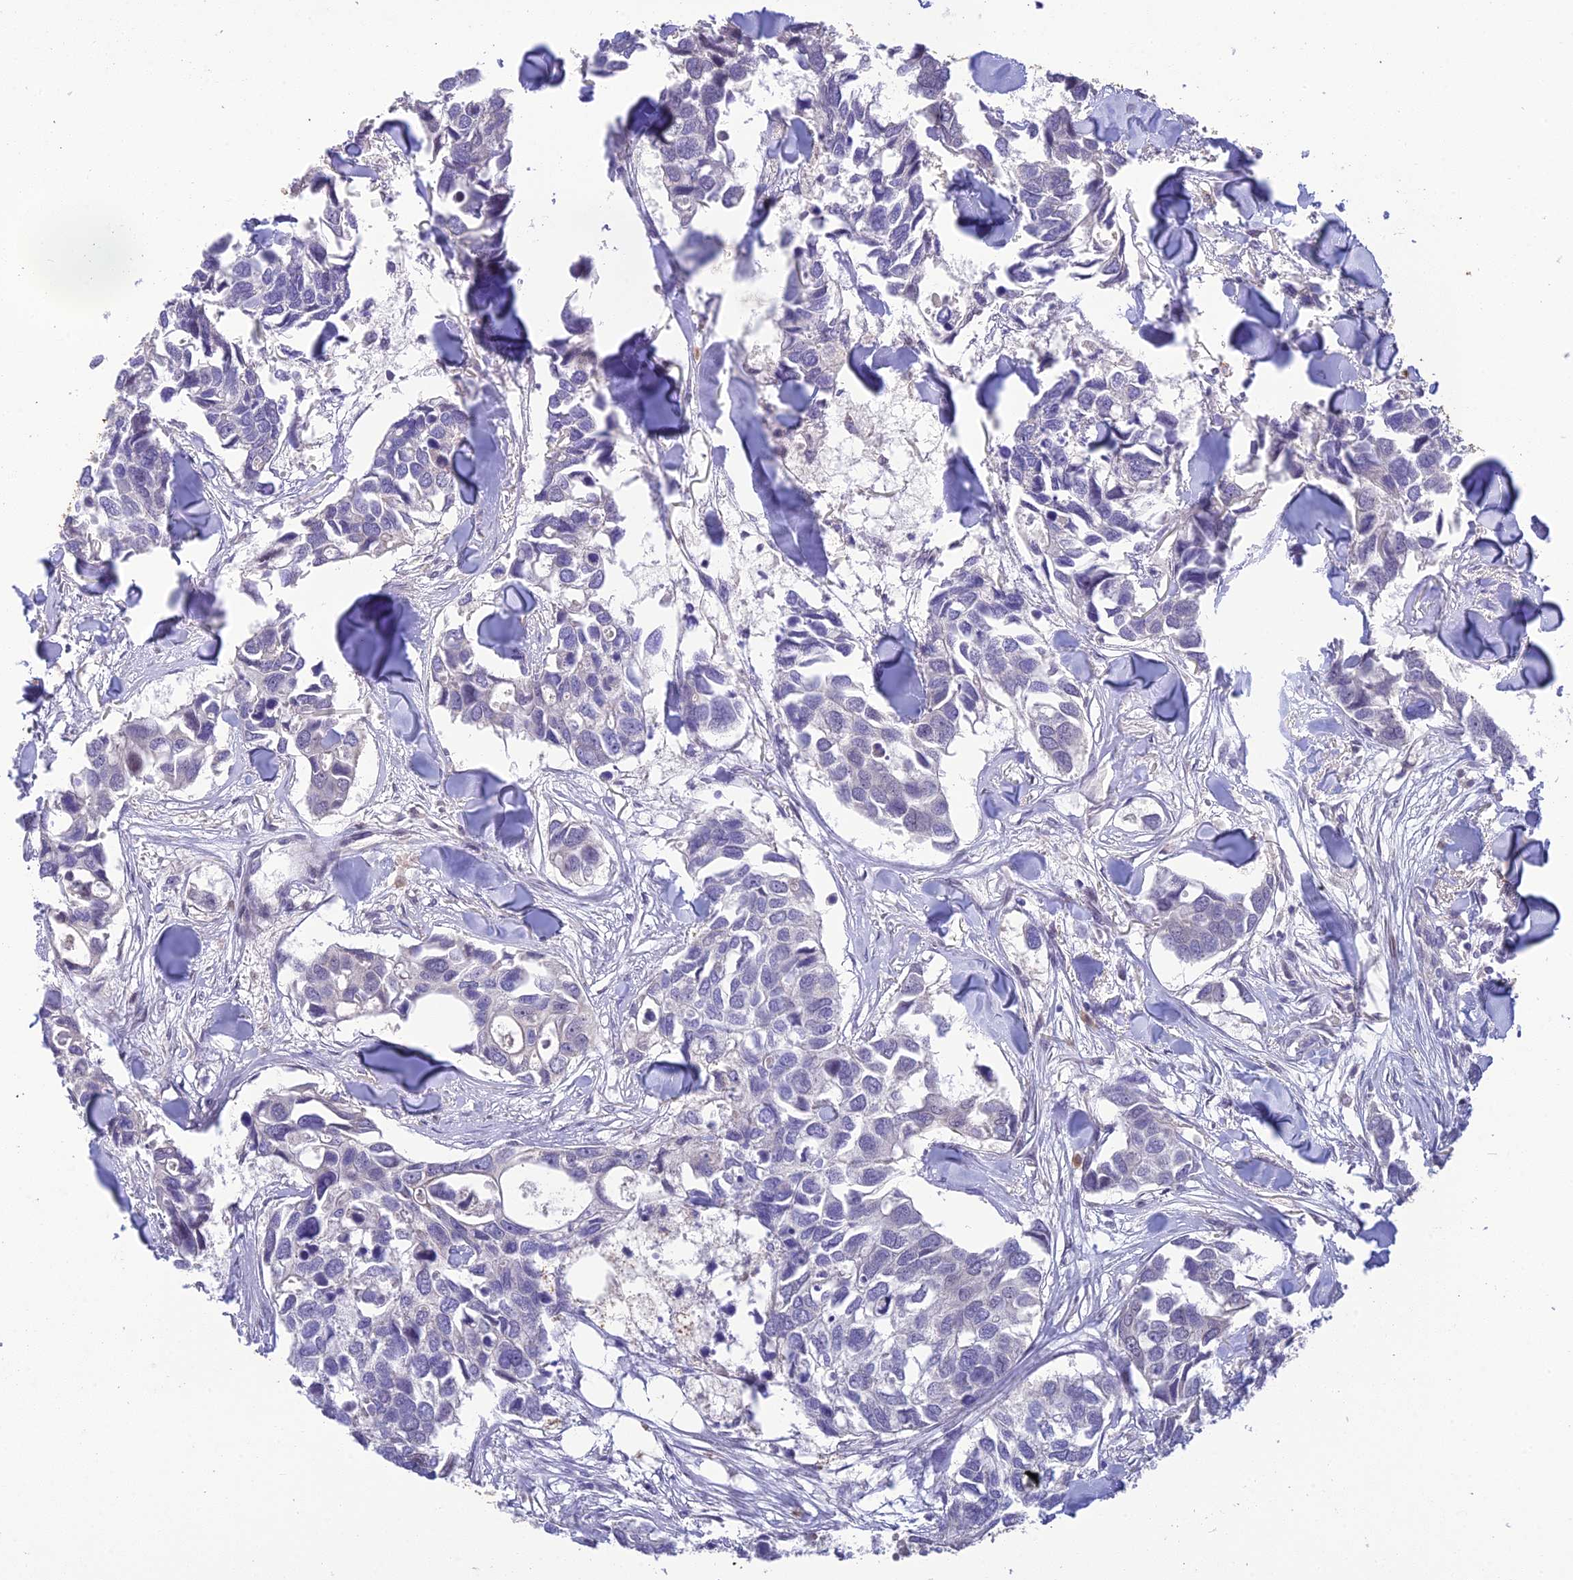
{"staining": {"intensity": "negative", "quantity": "none", "location": "none"}, "tissue": "breast cancer", "cell_type": "Tumor cells", "image_type": "cancer", "snomed": [{"axis": "morphology", "description": "Duct carcinoma"}, {"axis": "topography", "description": "Breast"}], "caption": "Tumor cells are negative for protein expression in human breast infiltrating ductal carcinoma. Nuclei are stained in blue.", "gene": "BMT2", "patient": {"sex": "female", "age": 83}}